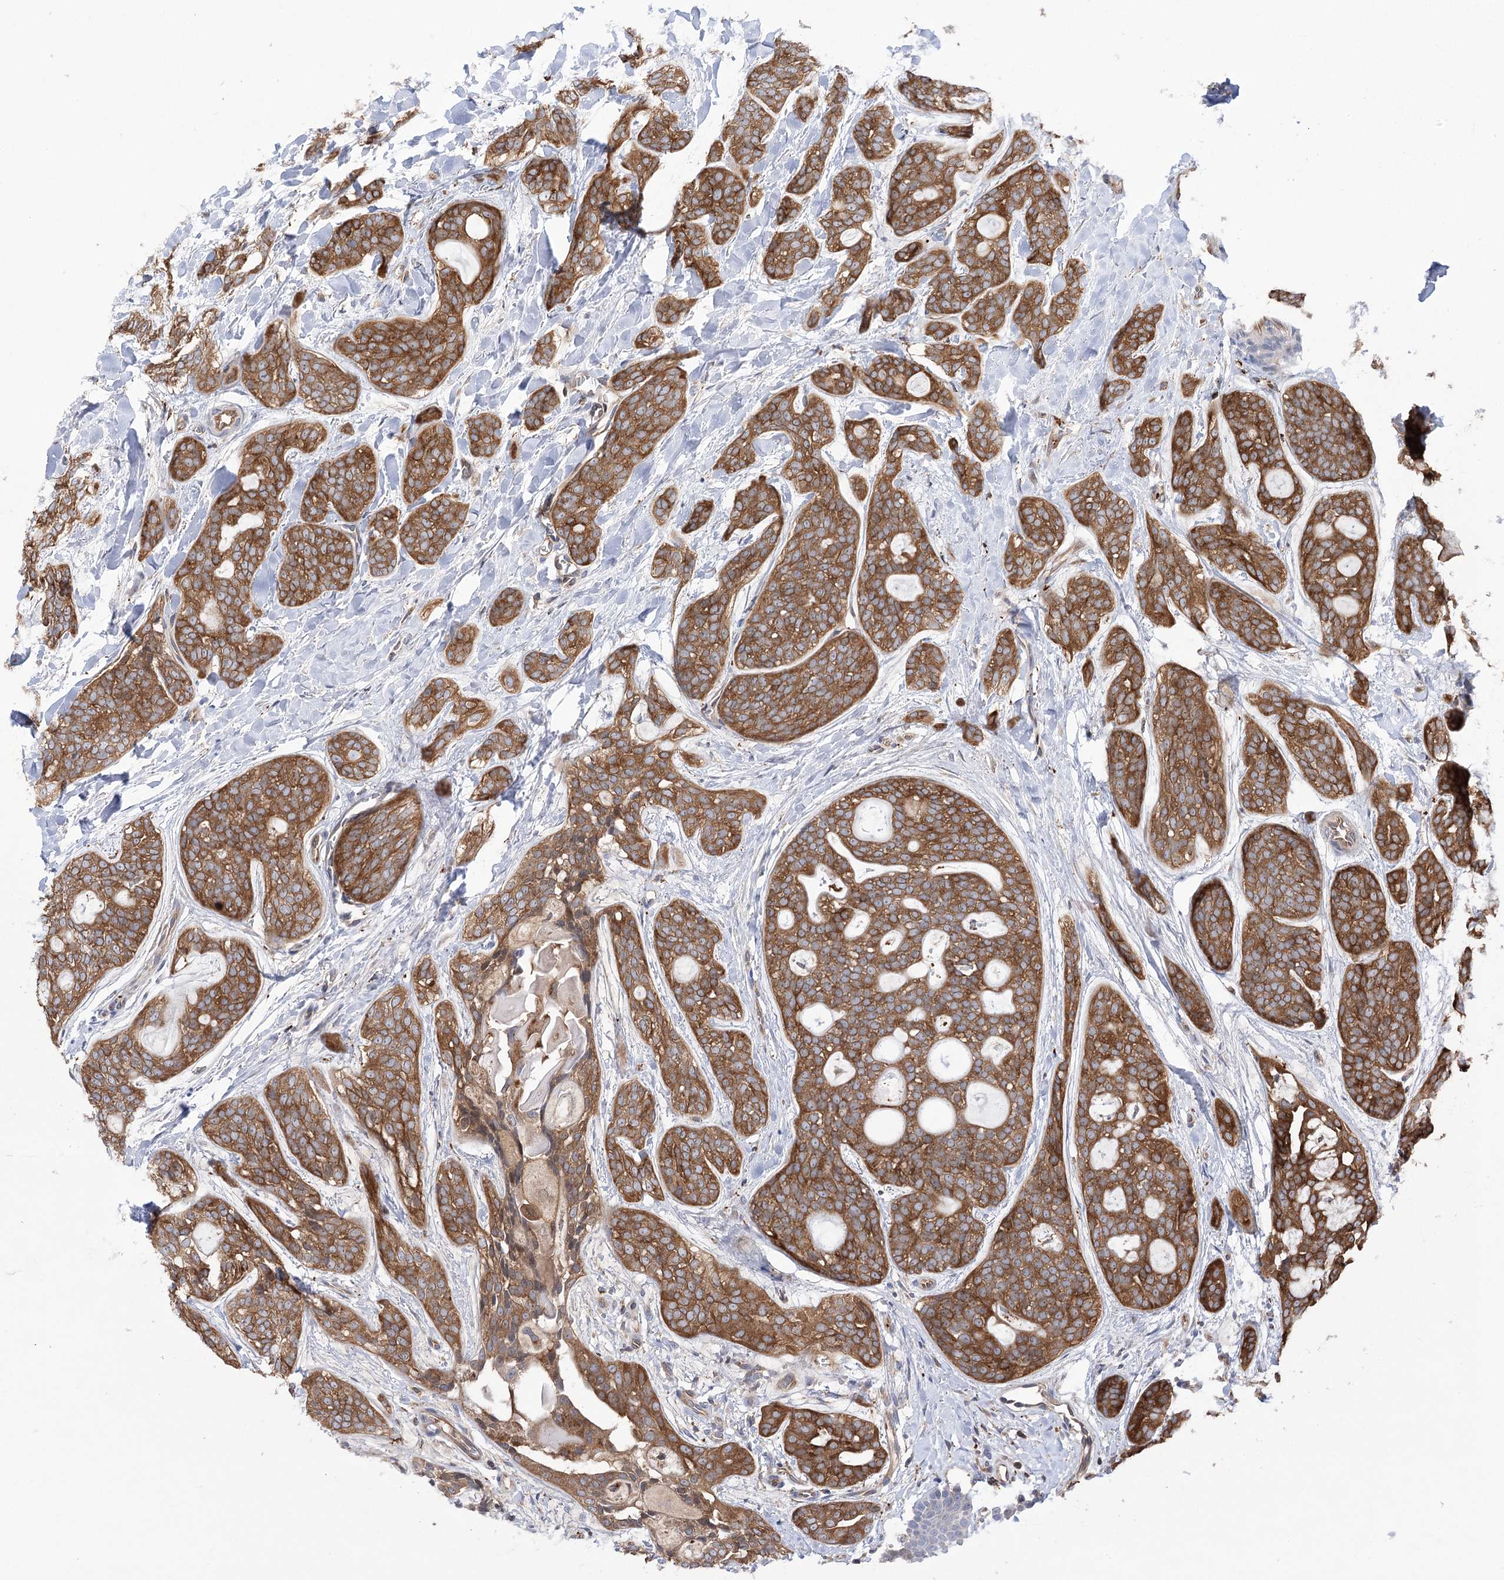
{"staining": {"intensity": "moderate", "quantity": ">75%", "location": "cytoplasmic/membranous"}, "tissue": "head and neck cancer", "cell_type": "Tumor cells", "image_type": "cancer", "snomed": [{"axis": "morphology", "description": "Adenocarcinoma, NOS"}, {"axis": "topography", "description": "Head-Neck"}], "caption": "An image showing moderate cytoplasmic/membranous expression in about >75% of tumor cells in adenocarcinoma (head and neck), as visualized by brown immunohistochemical staining.", "gene": "VPS37B", "patient": {"sex": "male", "age": 66}}